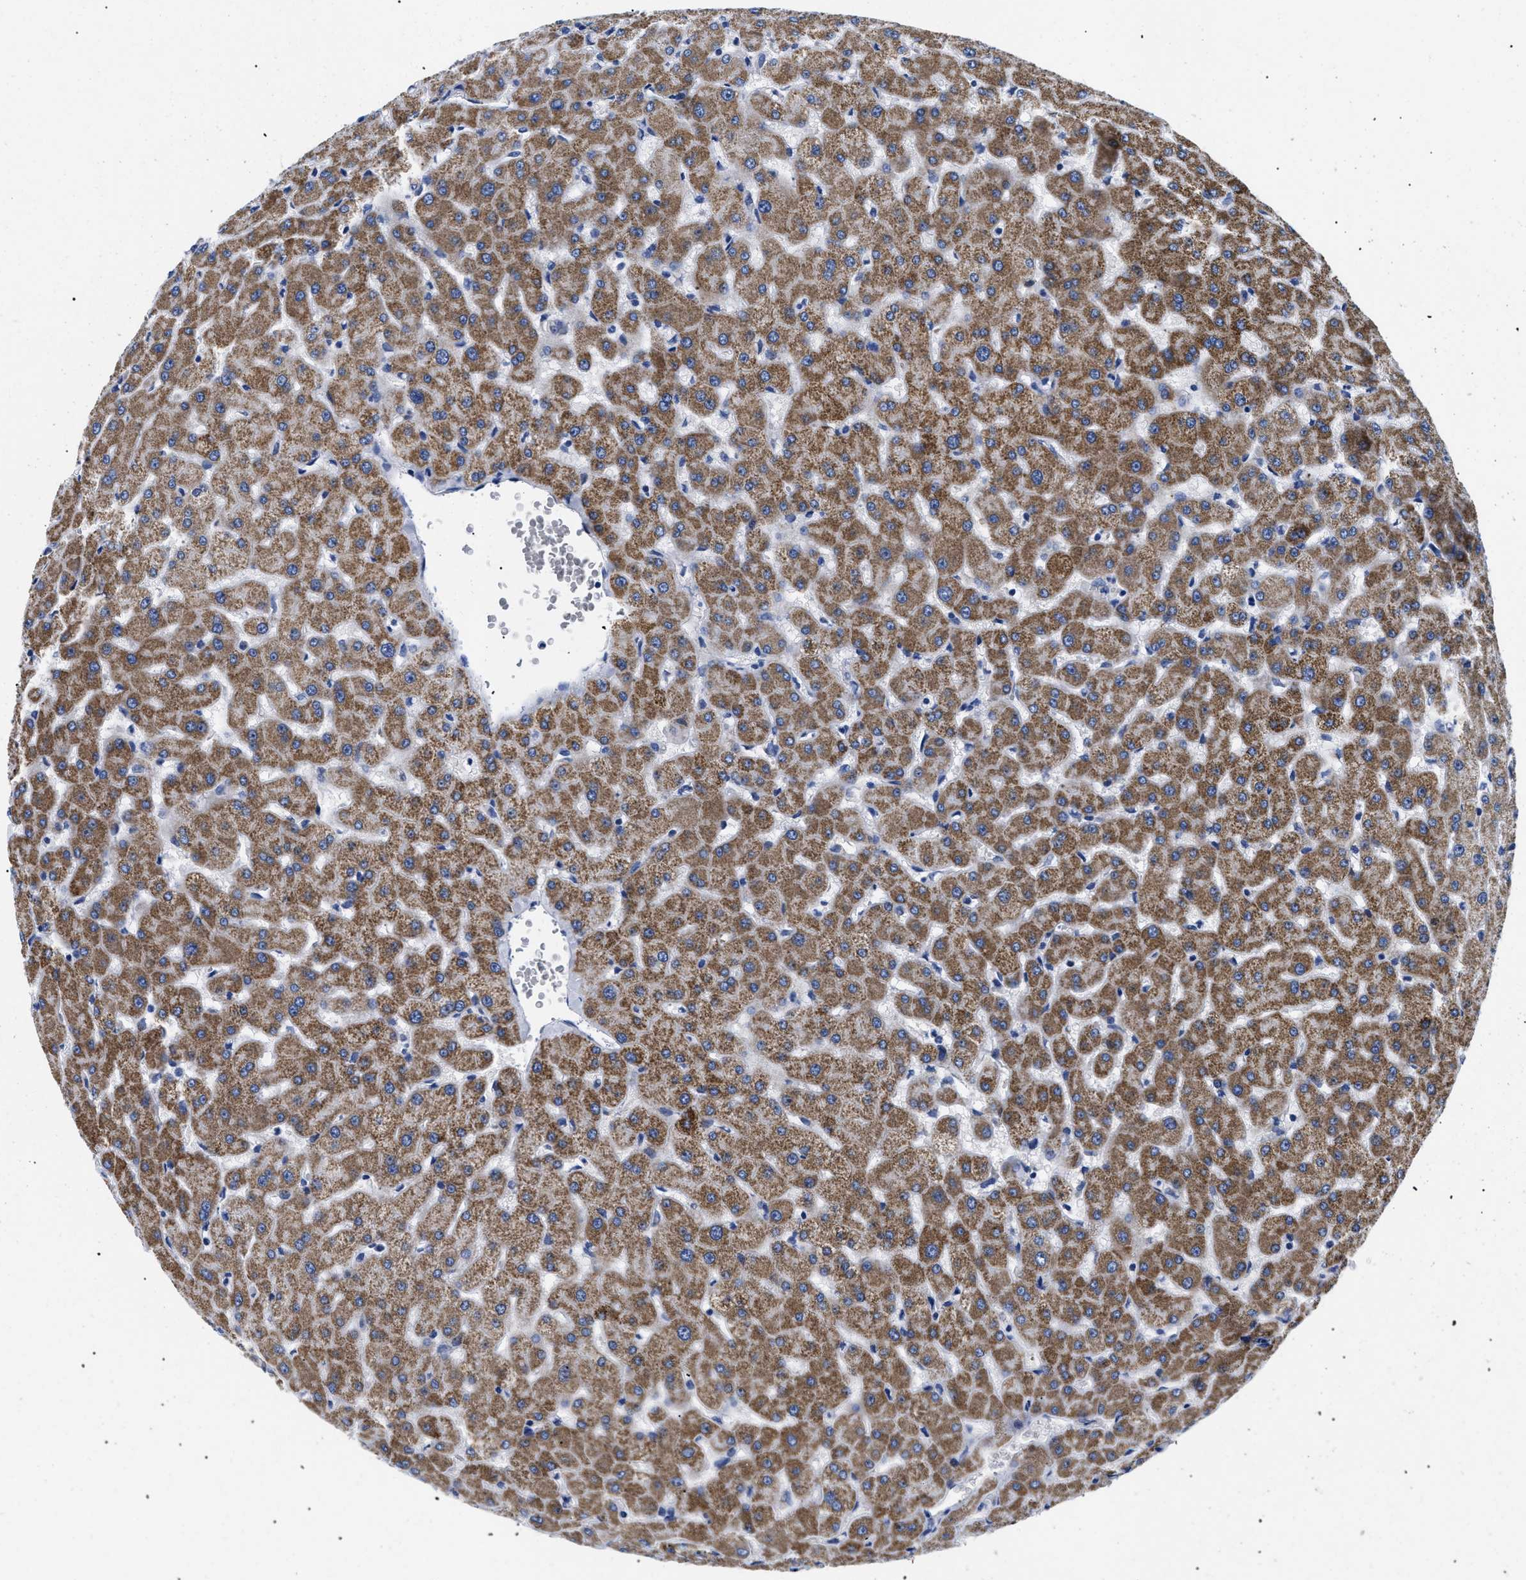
{"staining": {"intensity": "weak", "quantity": "<25%", "location": "cytoplasmic/membranous"}, "tissue": "liver", "cell_type": "Cholangiocytes", "image_type": "normal", "snomed": [{"axis": "morphology", "description": "Normal tissue, NOS"}, {"axis": "topography", "description": "Liver"}], "caption": "Liver stained for a protein using immunohistochemistry displays no expression cholangiocytes.", "gene": "GPR149", "patient": {"sex": "female", "age": 63}}